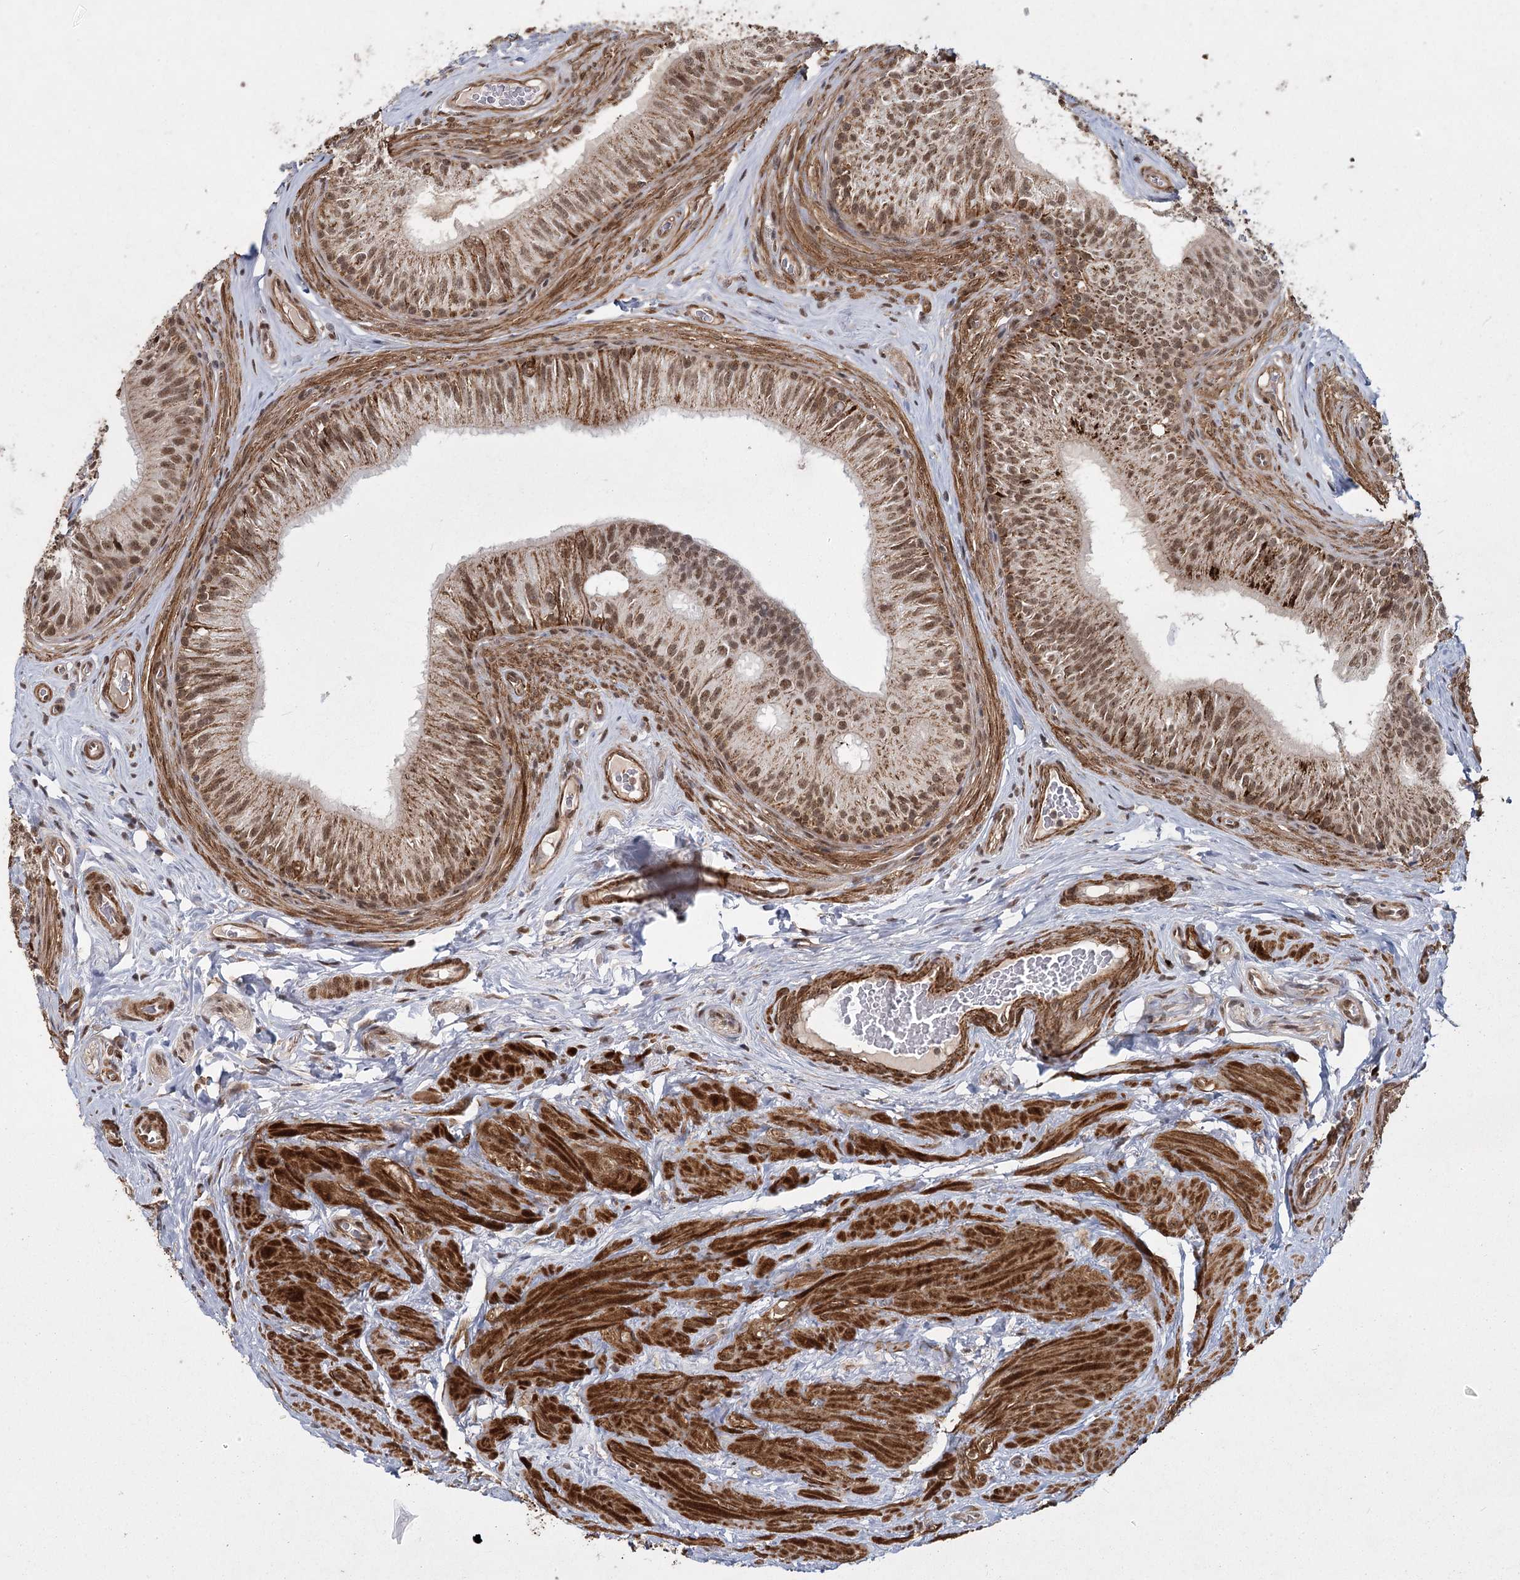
{"staining": {"intensity": "strong", "quantity": ">75%", "location": "cytoplasmic/membranous,nuclear"}, "tissue": "epididymis", "cell_type": "Glandular cells", "image_type": "normal", "snomed": [{"axis": "morphology", "description": "Normal tissue, NOS"}, {"axis": "topography", "description": "Epididymis"}], "caption": "Immunohistochemical staining of normal human epididymis displays high levels of strong cytoplasmic/membranous,nuclear positivity in about >75% of glandular cells.", "gene": "ZCCHC24", "patient": {"sex": "male", "age": 46}}